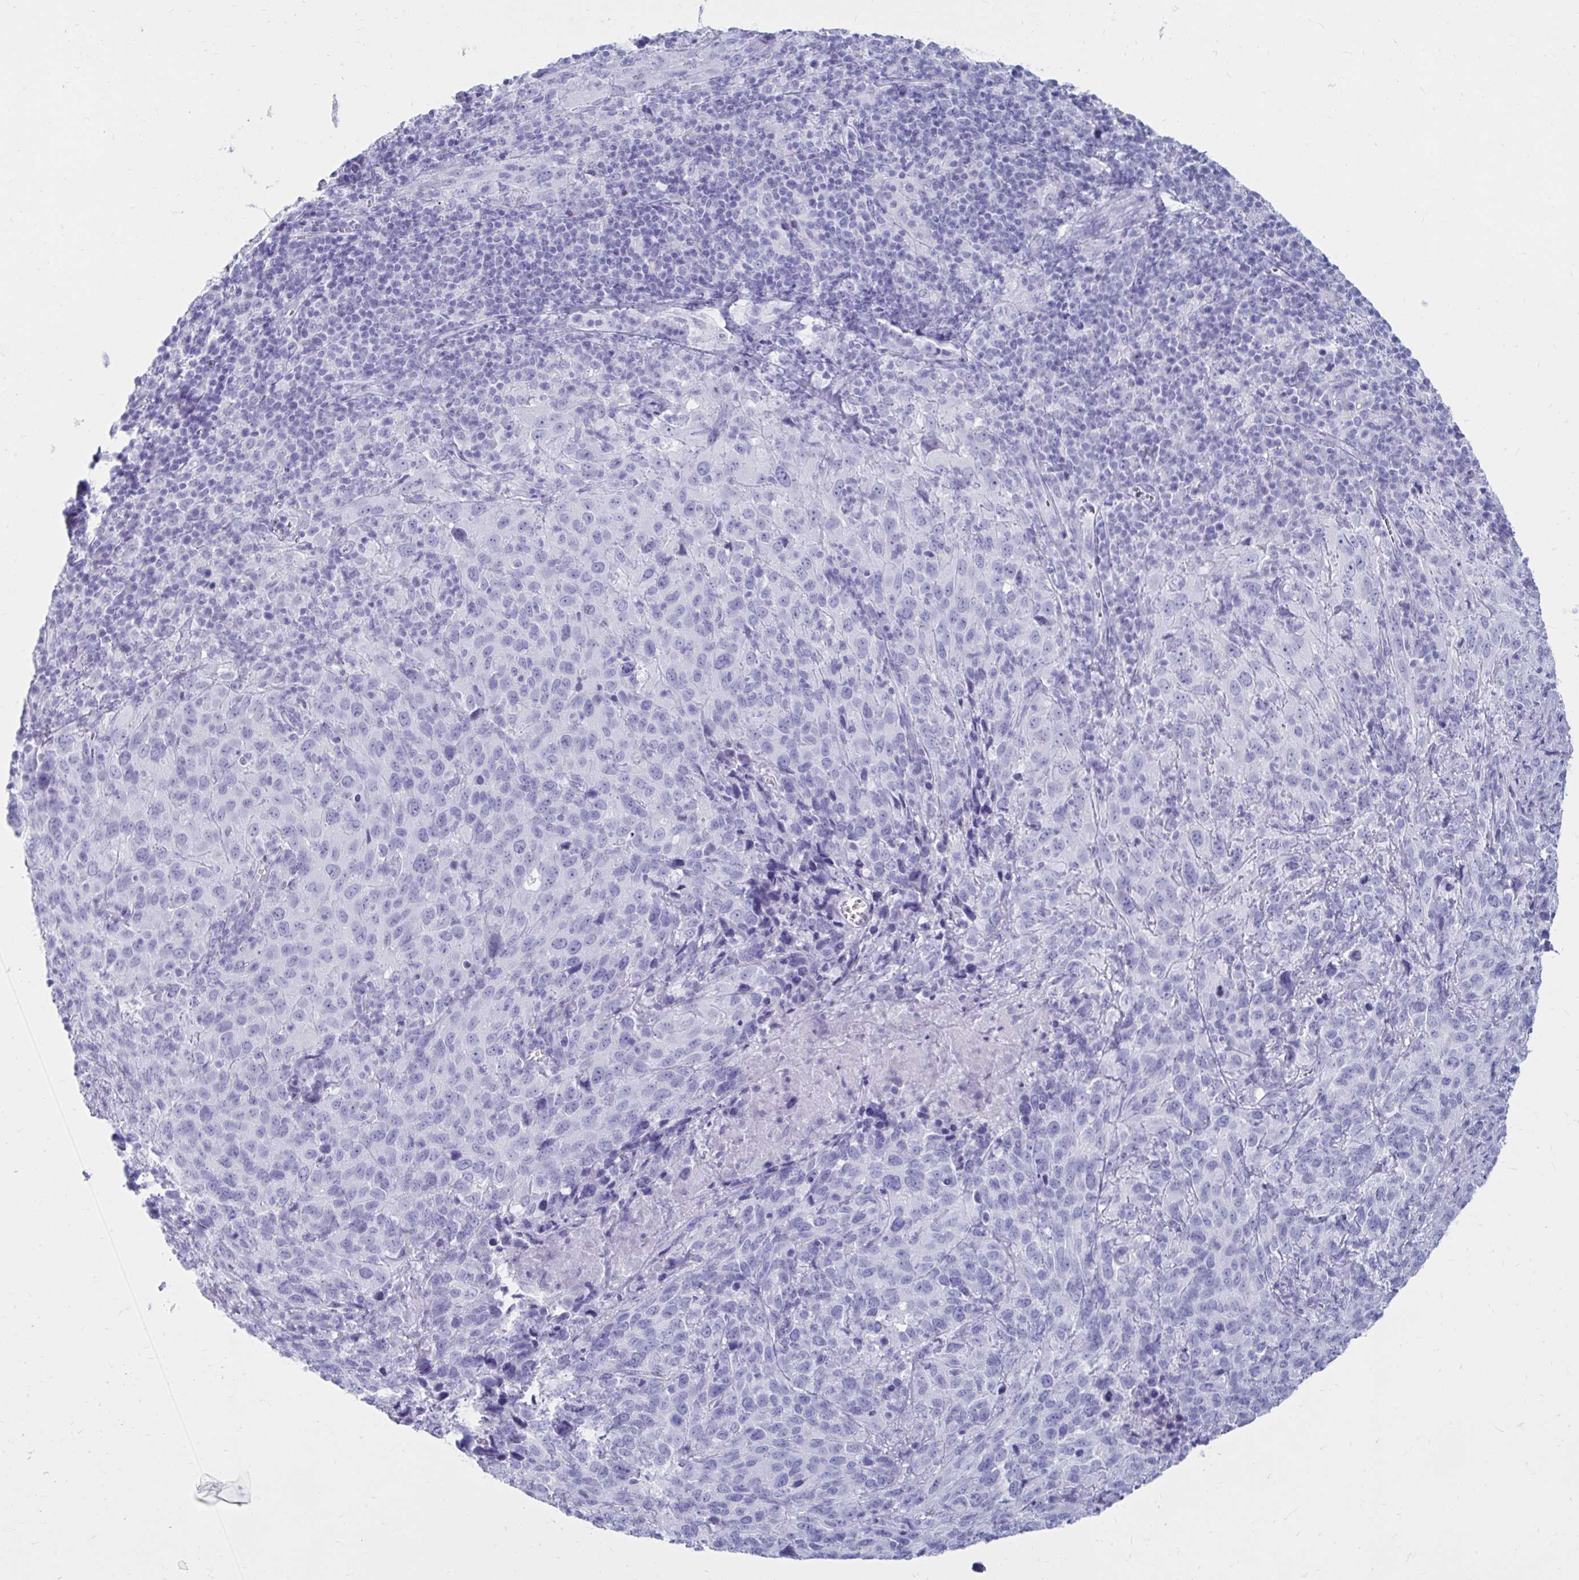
{"staining": {"intensity": "negative", "quantity": "none", "location": "none"}, "tissue": "cervical cancer", "cell_type": "Tumor cells", "image_type": "cancer", "snomed": [{"axis": "morphology", "description": "Squamous cell carcinoma, NOS"}, {"axis": "topography", "description": "Cervix"}], "caption": "A high-resolution image shows immunohistochemistry (IHC) staining of cervical squamous cell carcinoma, which demonstrates no significant positivity in tumor cells.", "gene": "OR10R2", "patient": {"sex": "female", "age": 51}}